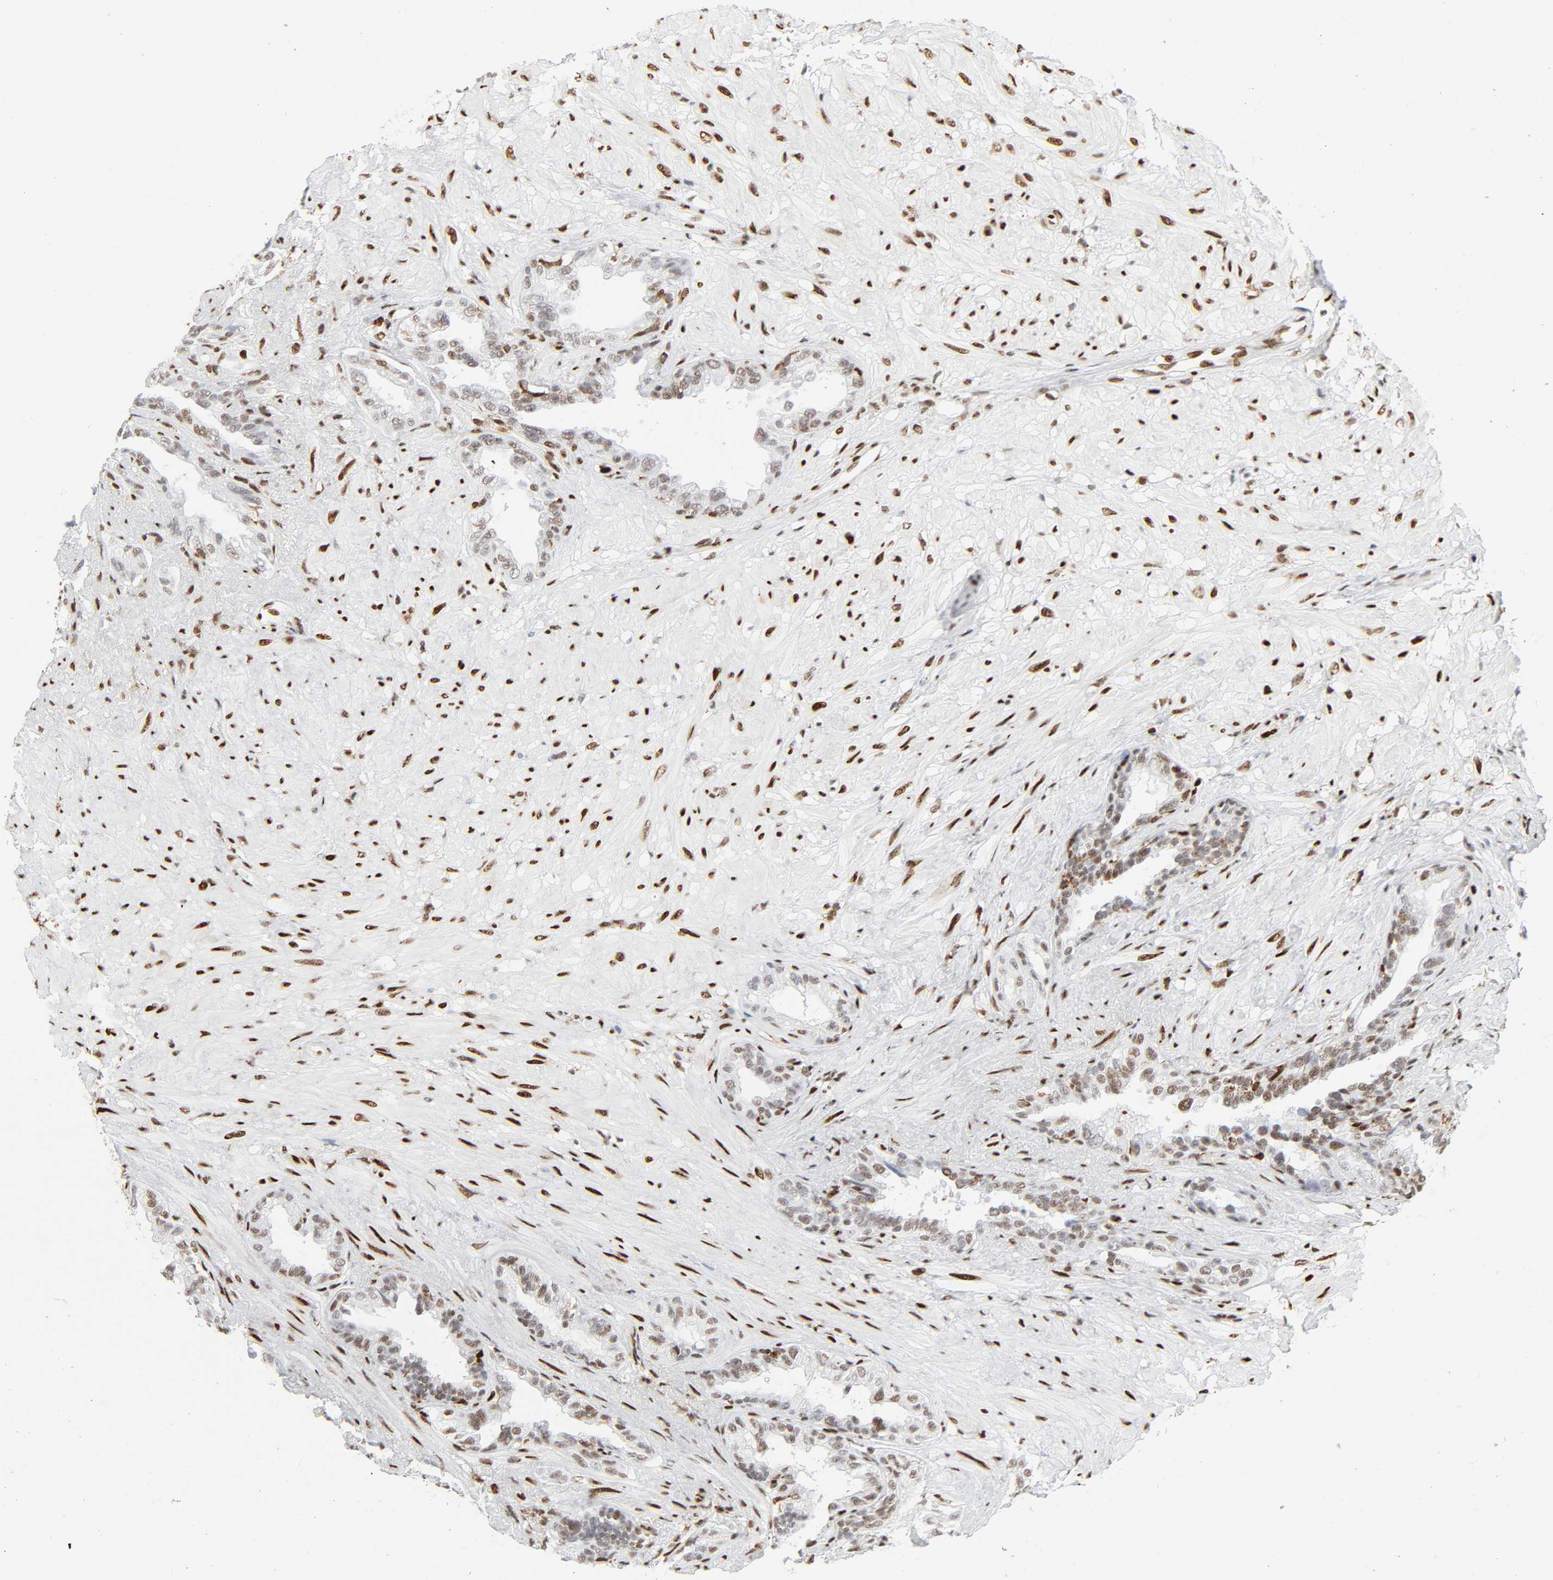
{"staining": {"intensity": "moderate", "quantity": "25%-75%", "location": "nuclear"}, "tissue": "seminal vesicle", "cell_type": "Glandular cells", "image_type": "normal", "snomed": [{"axis": "morphology", "description": "Normal tissue, NOS"}, {"axis": "topography", "description": "Seminal veicle"}], "caption": "Seminal vesicle stained with immunohistochemistry (IHC) exhibits moderate nuclear expression in approximately 25%-75% of glandular cells. The protein is stained brown, and the nuclei are stained in blue (DAB IHC with brightfield microscopy, high magnification).", "gene": "WAS", "patient": {"sex": "male", "age": 61}}